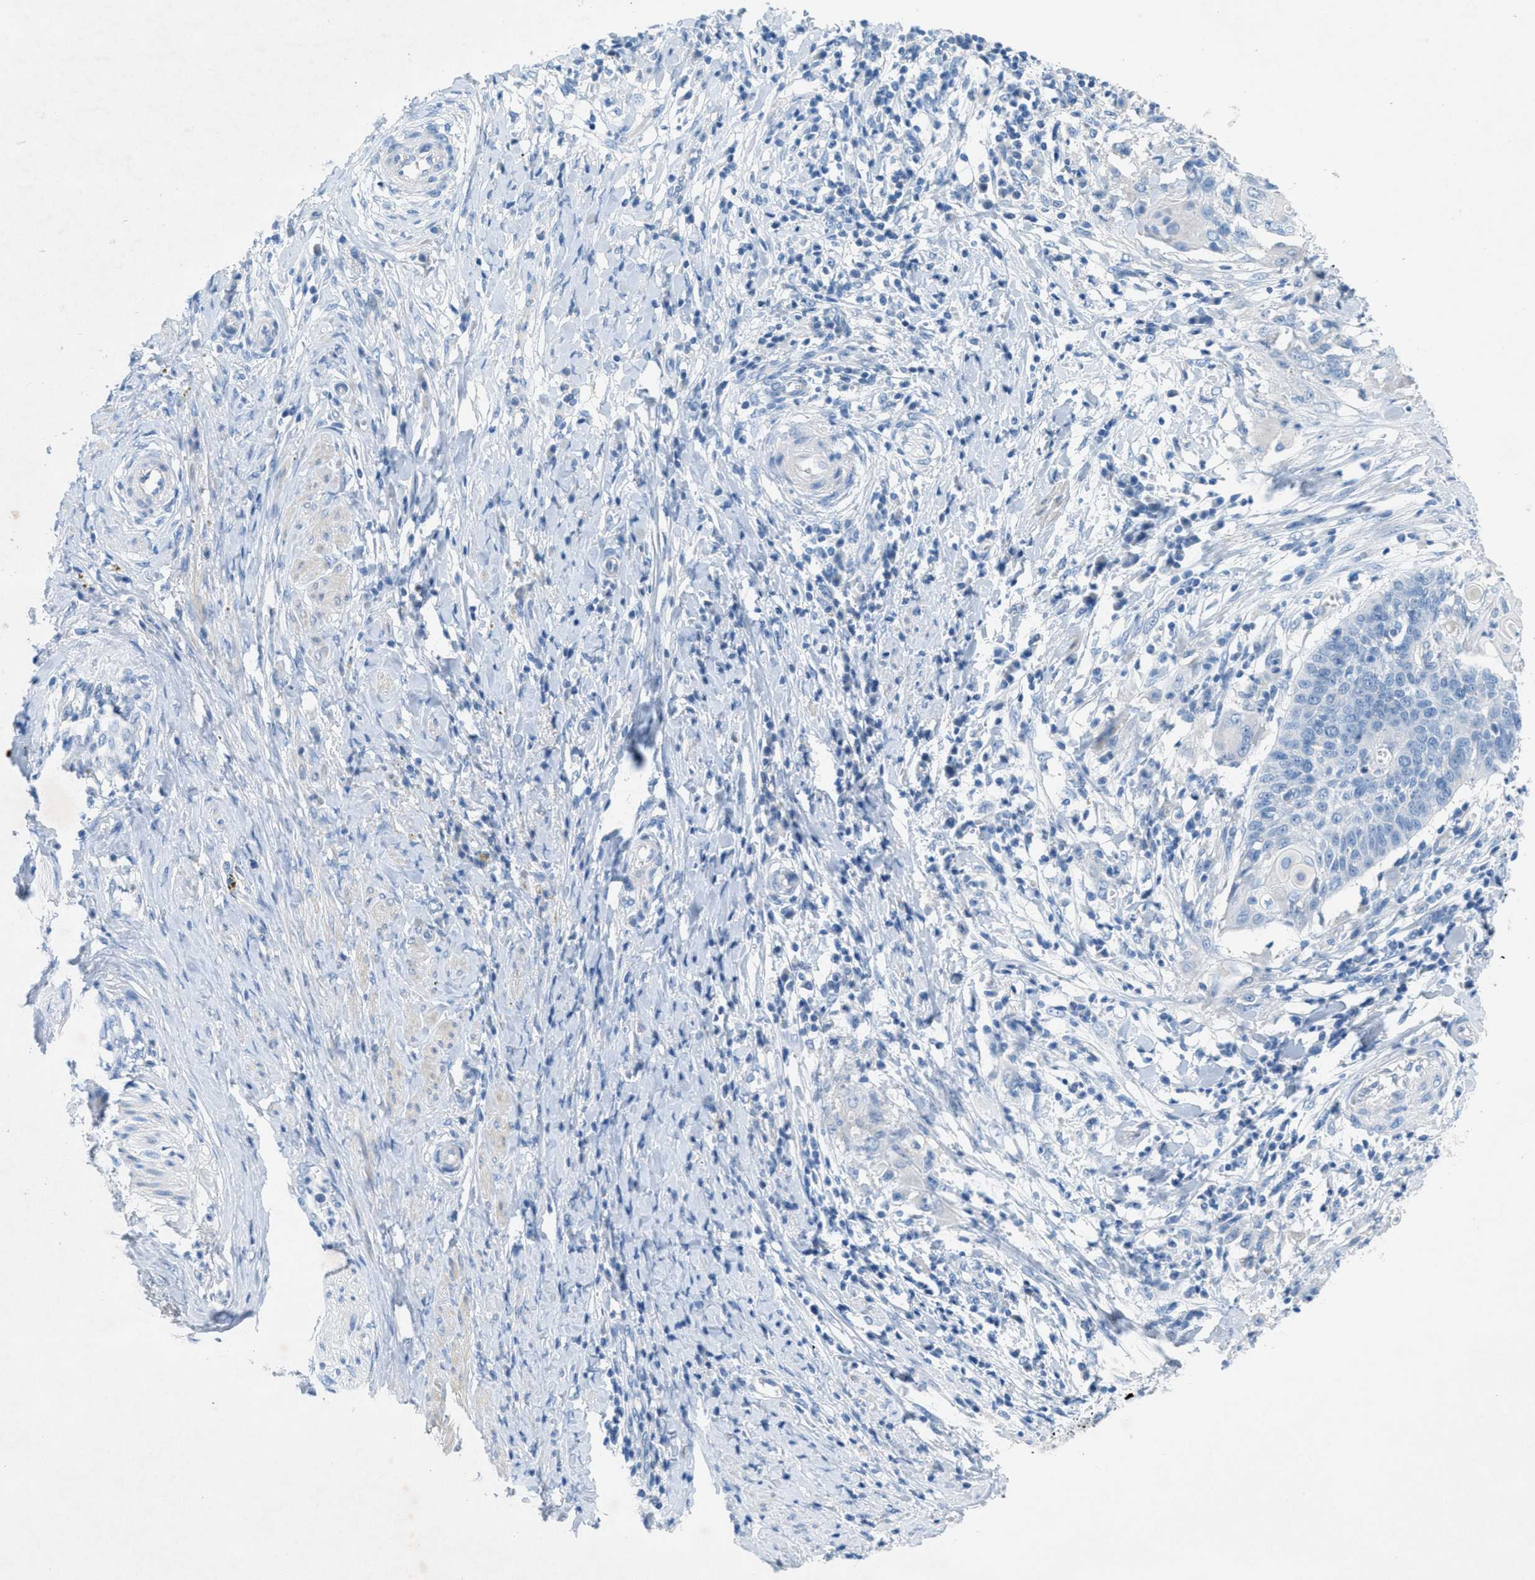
{"staining": {"intensity": "negative", "quantity": "none", "location": "none"}, "tissue": "cervical cancer", "cell_type": "Tumor cells", "image_type": "cancer", "snomed": [{"axis": "morphology", "description": "Squamous cell carcinoma, NOS"}, {"axis": "topography", "description": "Cervix"}], "caption": "The histopathology image reveals no significant positivity in tumor cells of cervical squamous cell carcinoma.", "gene": "GALNT17", "patient": {"sex": "female", "age": 39}}